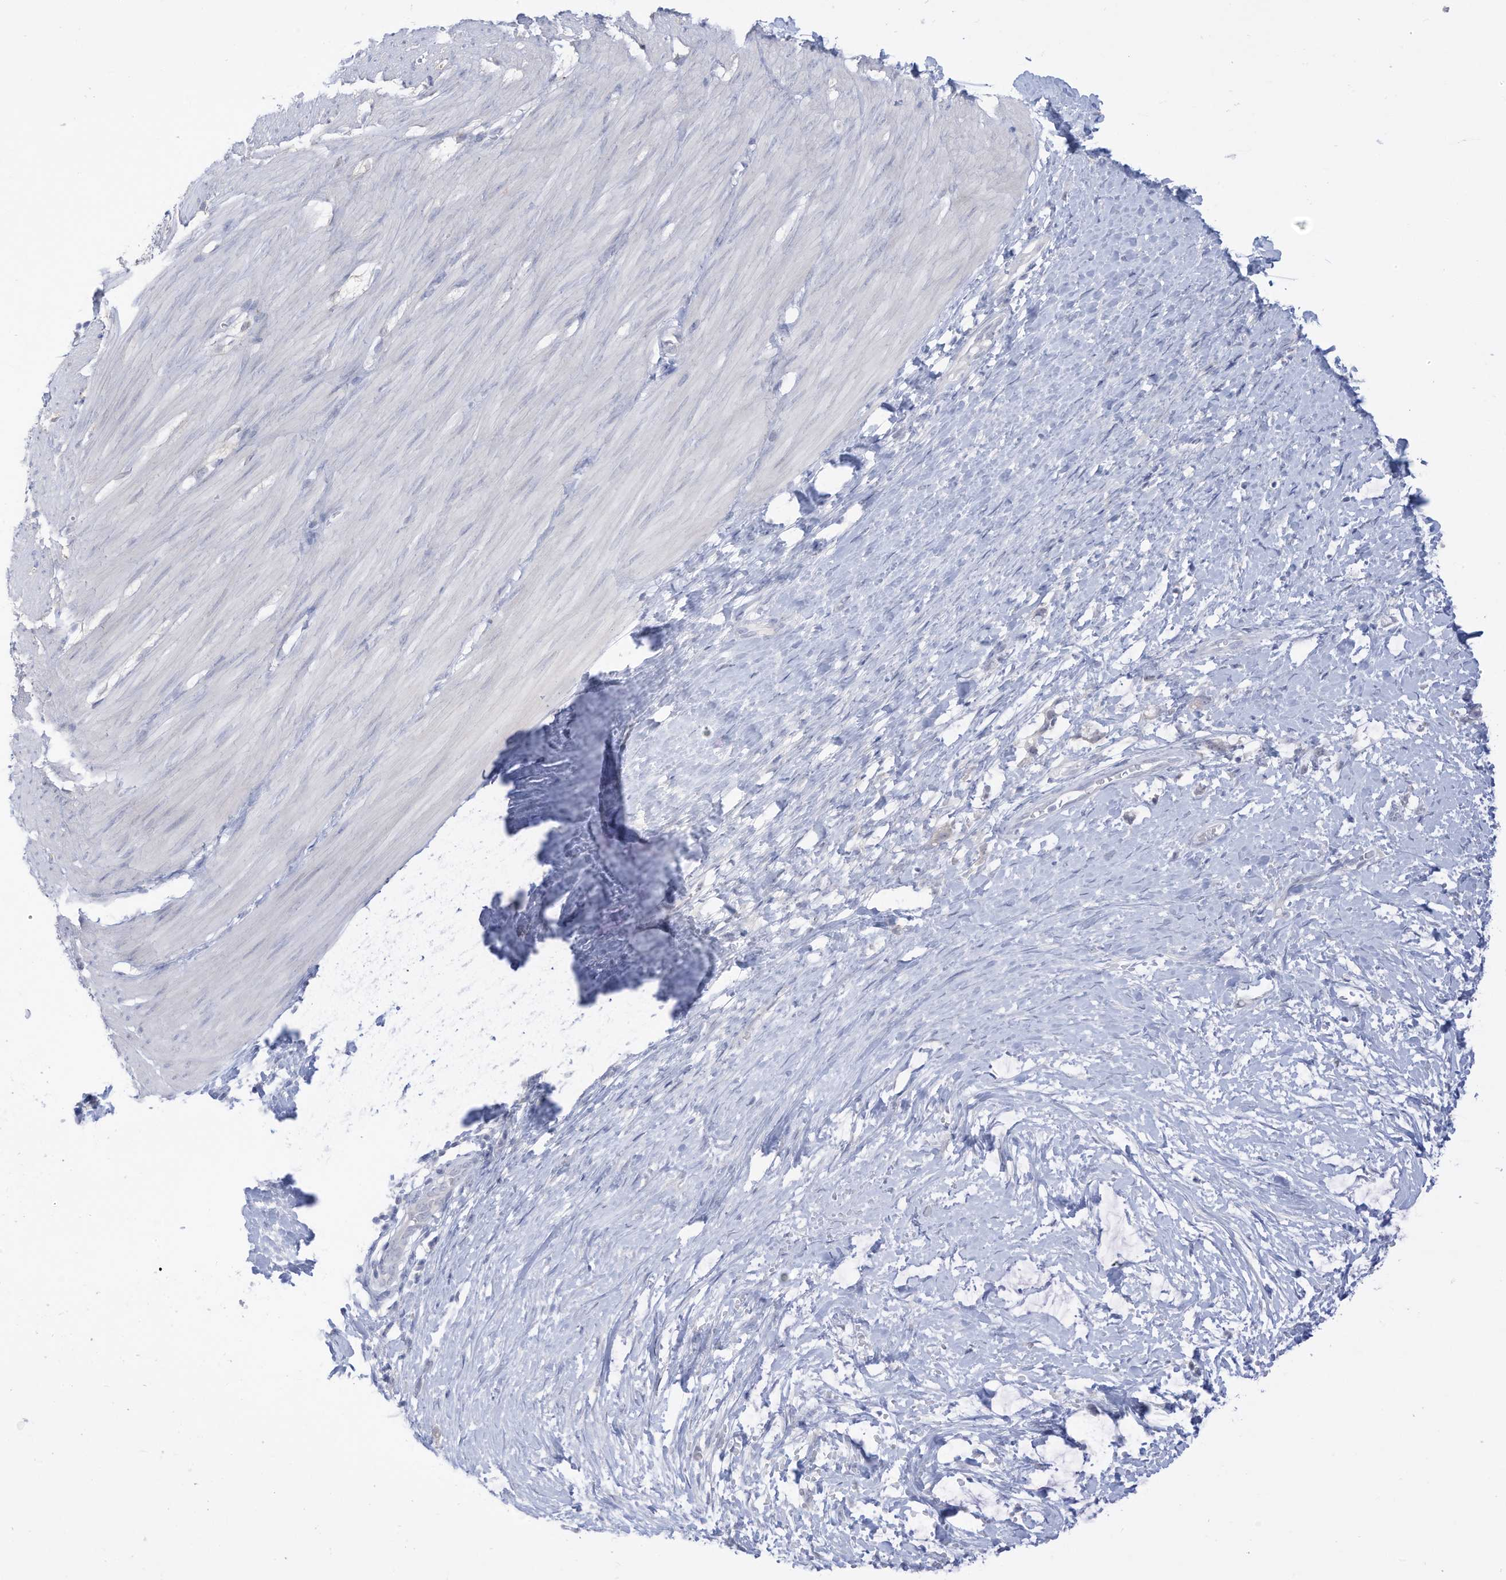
{"staining": {"intensity": "negative", "quantity": "none", "location": "none"}, "tissue": "smooth muscle", "cell_type": "Smooth muscle cells", "image_type": "normal", "snomed": [{"axis": "morphology", "description": "Normal tissue, NOS"}, {"axis": "morphology", "description": "Adenocarcinoma, NOS"}, {"axis": "topography", "description": "Colon"}, {"axis": "topography", "description": "Peripheral nerve tissue"}], "caption": "An IHC micrograph of benign smooth muscle is shown. There is no staining in smooth muscle cells of smooth muscle. The staining is performed using DAB brown chromogen with nuclei counter-stained in using hematoxylin.", "gene": "OGT", "patient": {"sex": "male", "age": 14}}